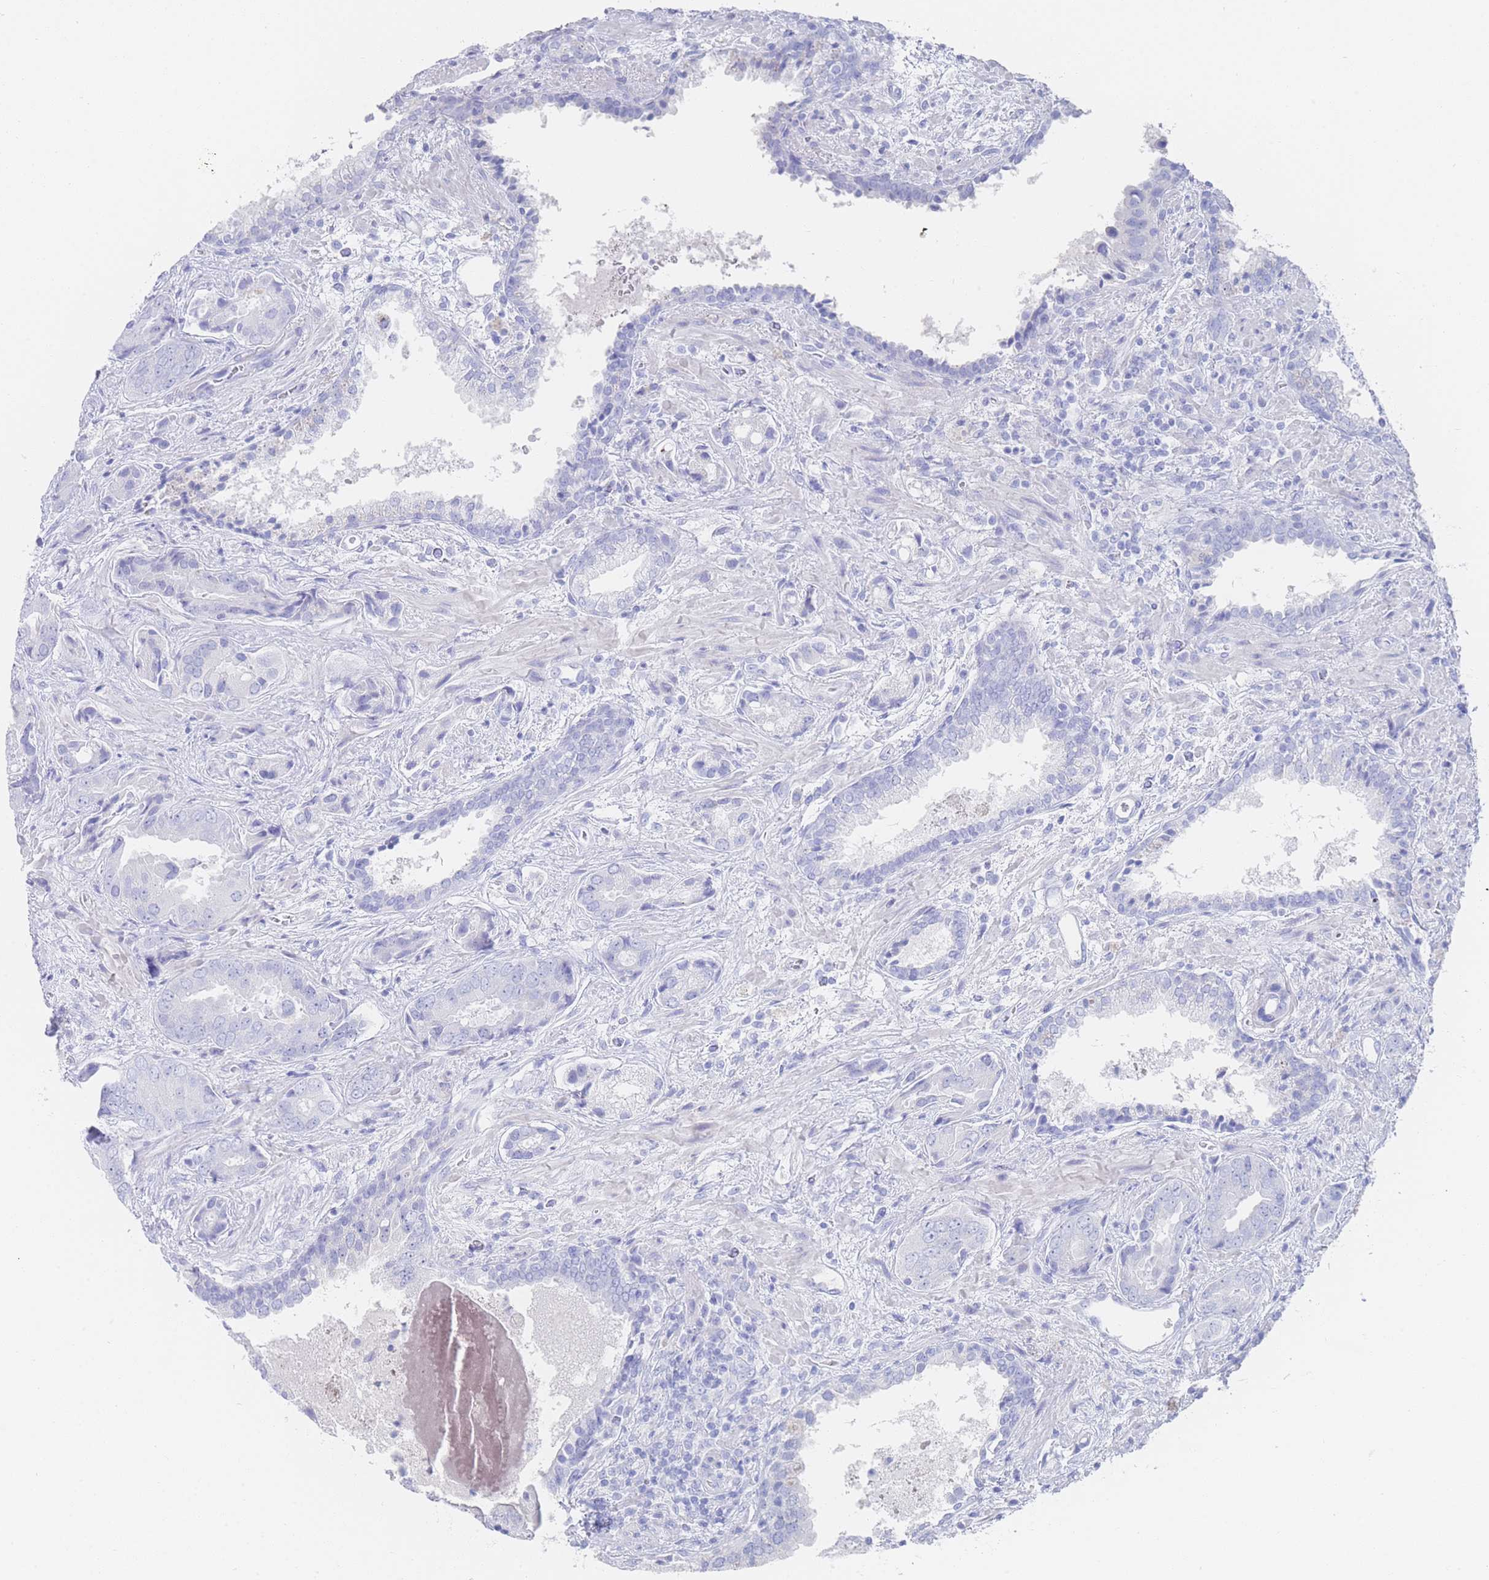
{"staining": {"intensity": "negative", "quantity": "none", "location": "none"}, "tissue": "prostate cancer", "cell_type": "Tumor cells", "image_type": "cancer", "snomed": [{"axis": "morphology", "description": "Adenocarcinoma, High grade"}, {"axis": "topography", "description": "Prostate"}], "caption": "Tumor cells show no significant protein positivity in high-grade adenocarcinoma (prostate).", "gene": "LRRC37A", "patient": {"sex": "male", "age": 71}}